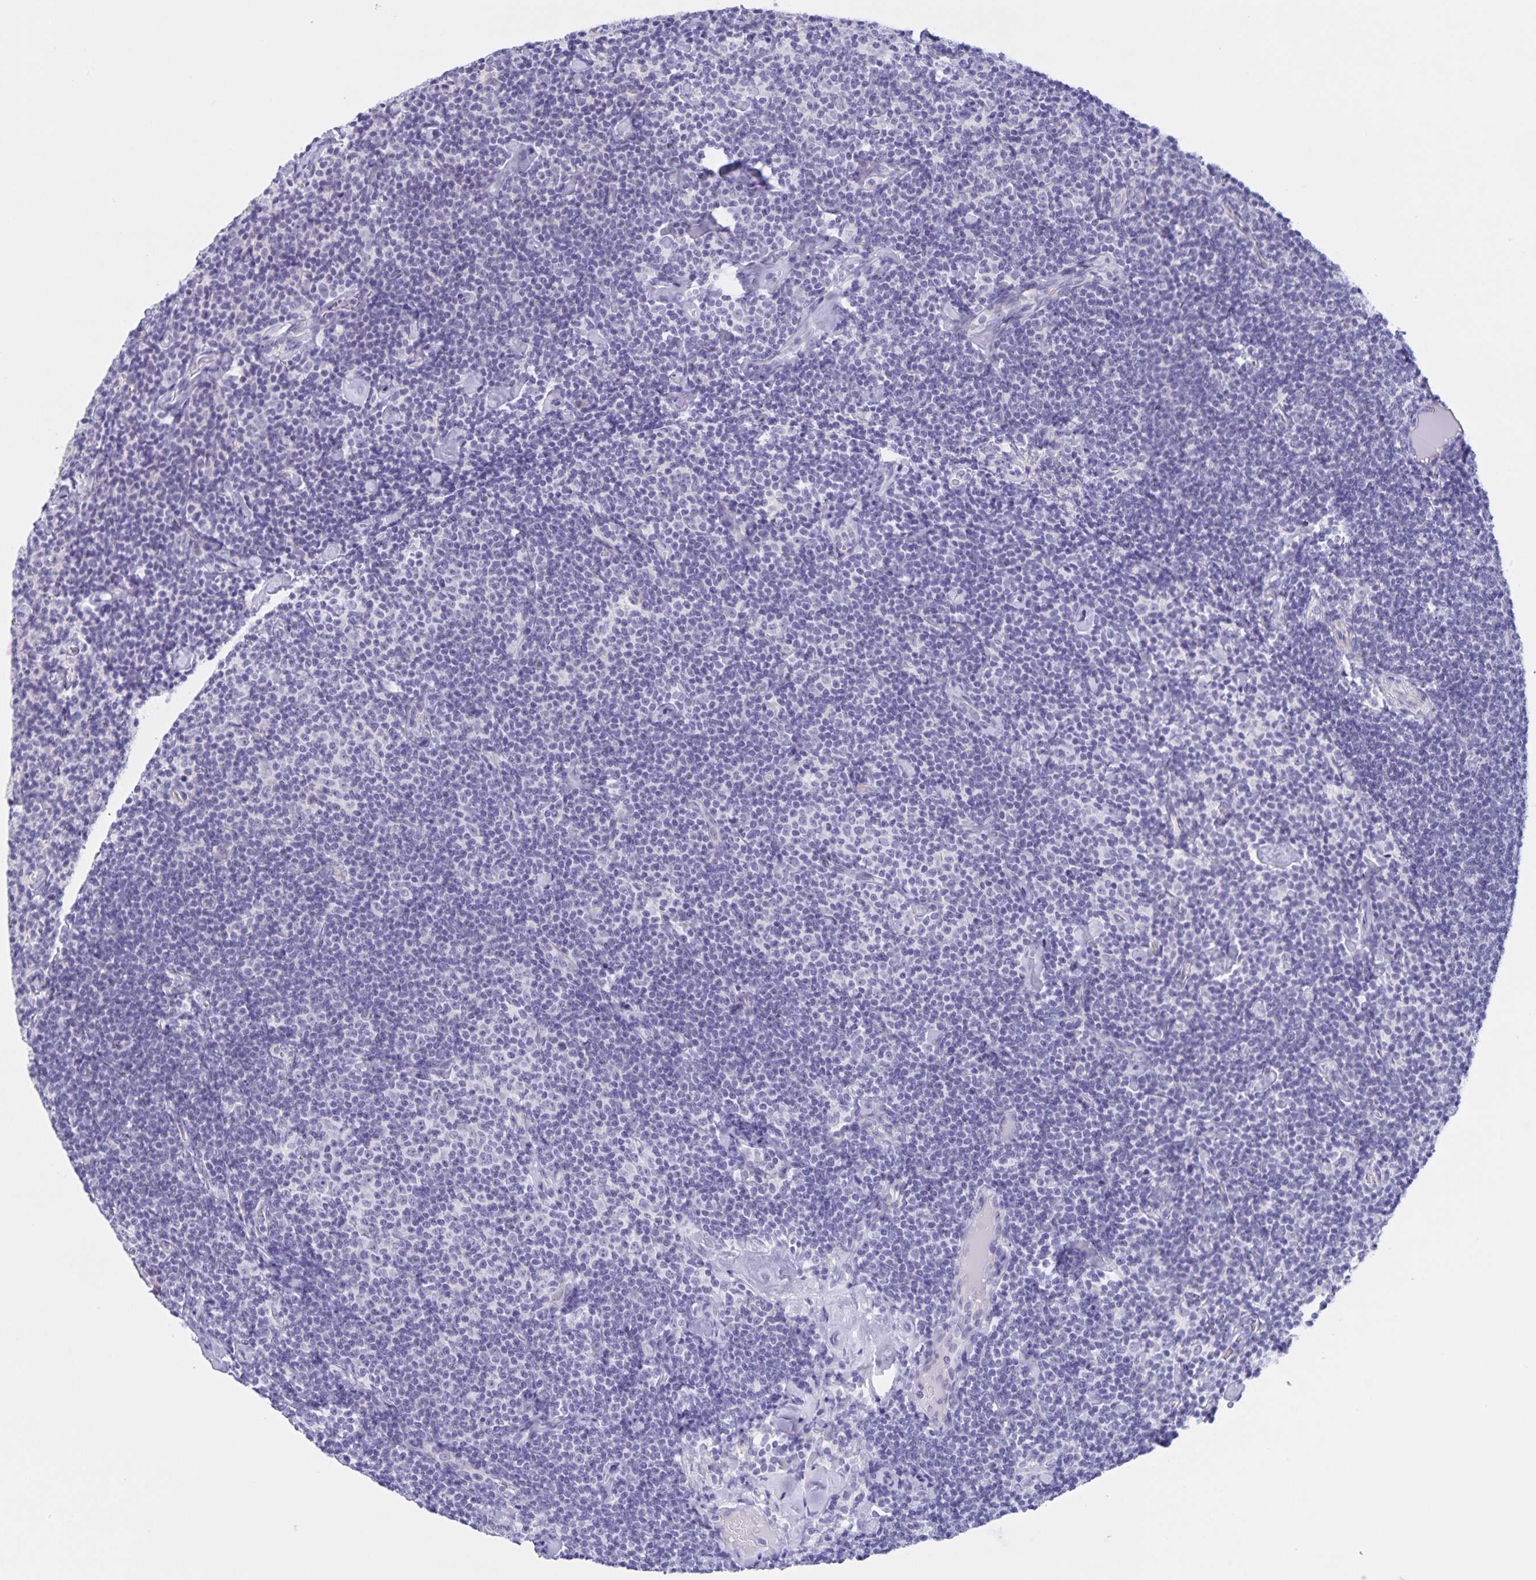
{"staining": {"intensity": "negative", "quantity": "none", "location": "none"}, "tissue": "lymphoma", "cell_type": "Tumor cells", "image_type": "cancer", "snomed": [{"axis": "morphology", "description": "Malignant lymphoma, non-Hodgkin's type, Low grade"}, {"axis": "topography", "description": "Lymph node"}], "caption": "There is no significant staining in tumor cells of low-grade malignant lymphoma, non-Hodgkin's type. The staining is performed using DAB brown chromogen with nuclei counter-stained in using hematoxylin.", "gene": "DMGDH", "patient": {"sex": "male", "age": 81}}